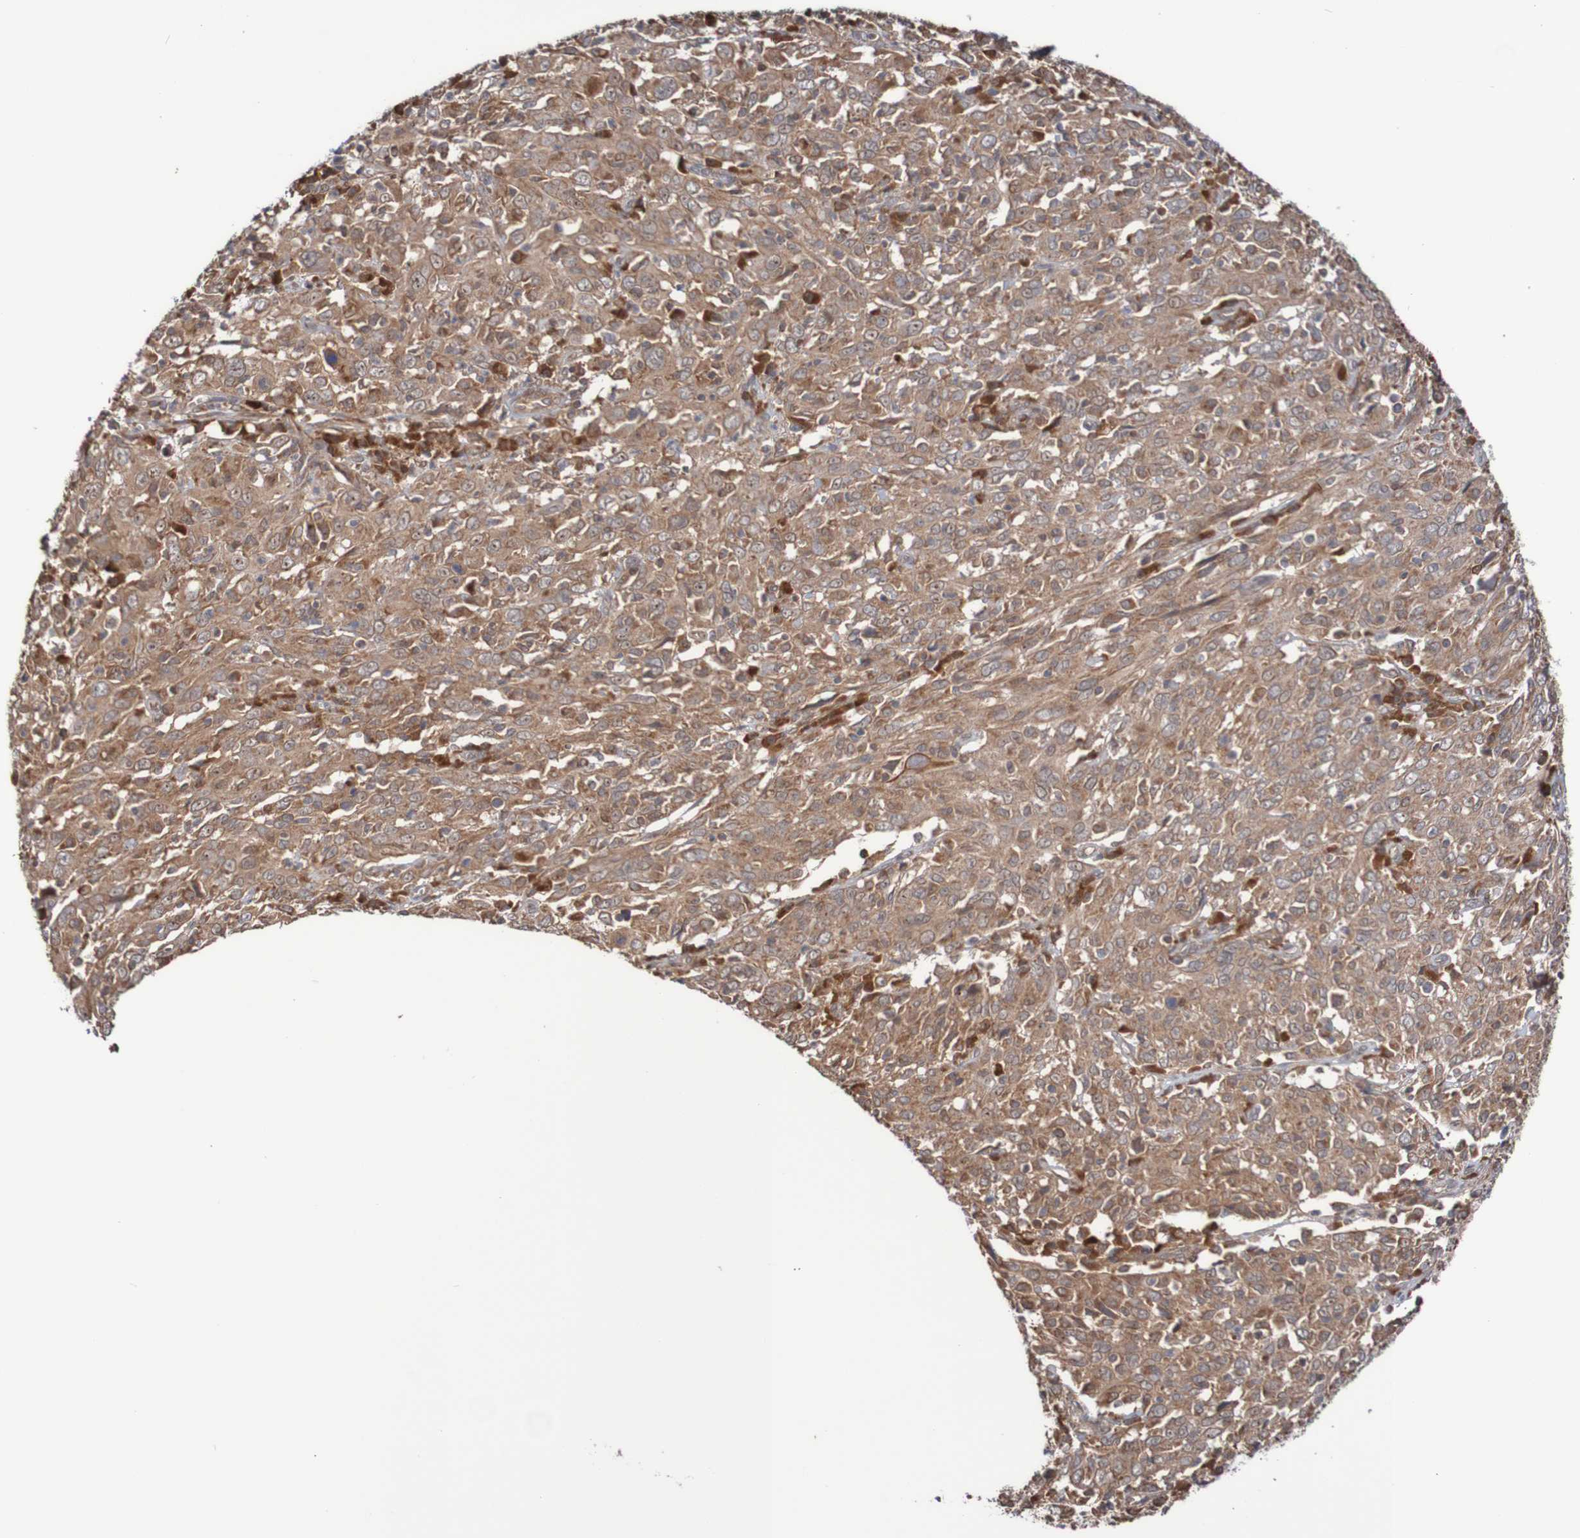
{"staining": {"intensity": "moderate", "quantity": ">75%", "location": "cytoplasmic/membranous"}, "tissue": "cervical cancer", "cell_type": "Tumor cells", "image_type": "cancer", "snomed": [{"axis": "morphology", "description": "Squamous cell carcinoma, NOS"}, {"axis": "topography", "description": "Cervix"}], "caption": "Protein expression analysis of human squamous cell carcinoma (cervical) reveals moderate cytoplasmic/membranous expression in about >75% of tumor cells. (DAB (3,3'-diaminobenzidine) IHC, brown staining for protein, blue staining for nuclei).", "gene": "PHPT1", "patient": {"sex": "female", "age": 46}}